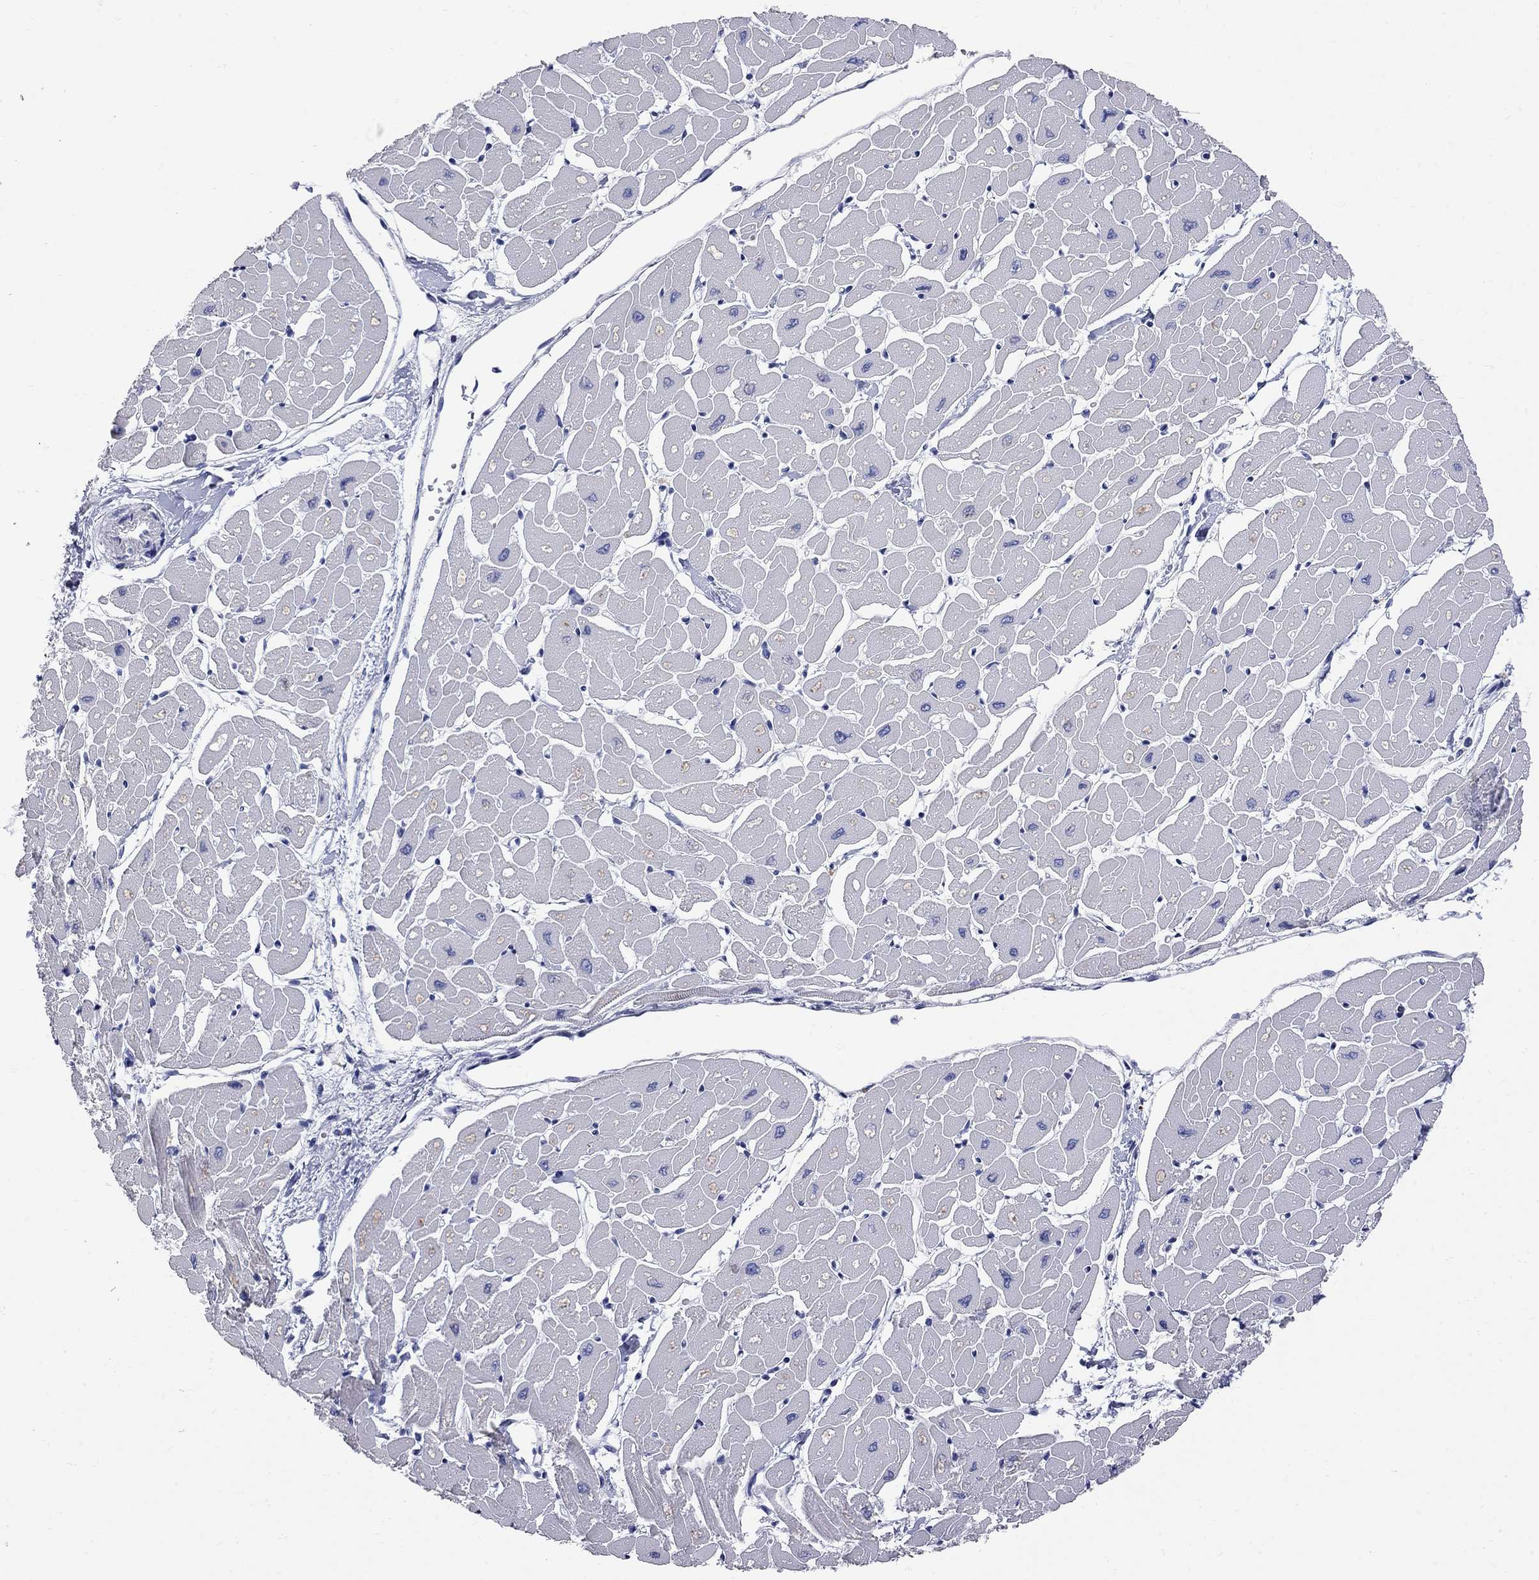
{"staining": {"intensity": "negative", "quantity": "none", "location": "none"}, "tissue": "heart muscle", "cell_type": "Cardiomyocytes", "image_type": "normal", "snomed": [{"axis": "morphology", "description": "Normal tissue, NOS"}, {"axis": "topography", "description": "Heart"}], "caption": "A micrograph of human heart muscle is negative for staining in cardiomyocytes. (DAB (3,3'-diaminobenzidine) IHC, high magnification).", "gene": "FAM221B", "patient": {"sex": "male", "age": 57}}